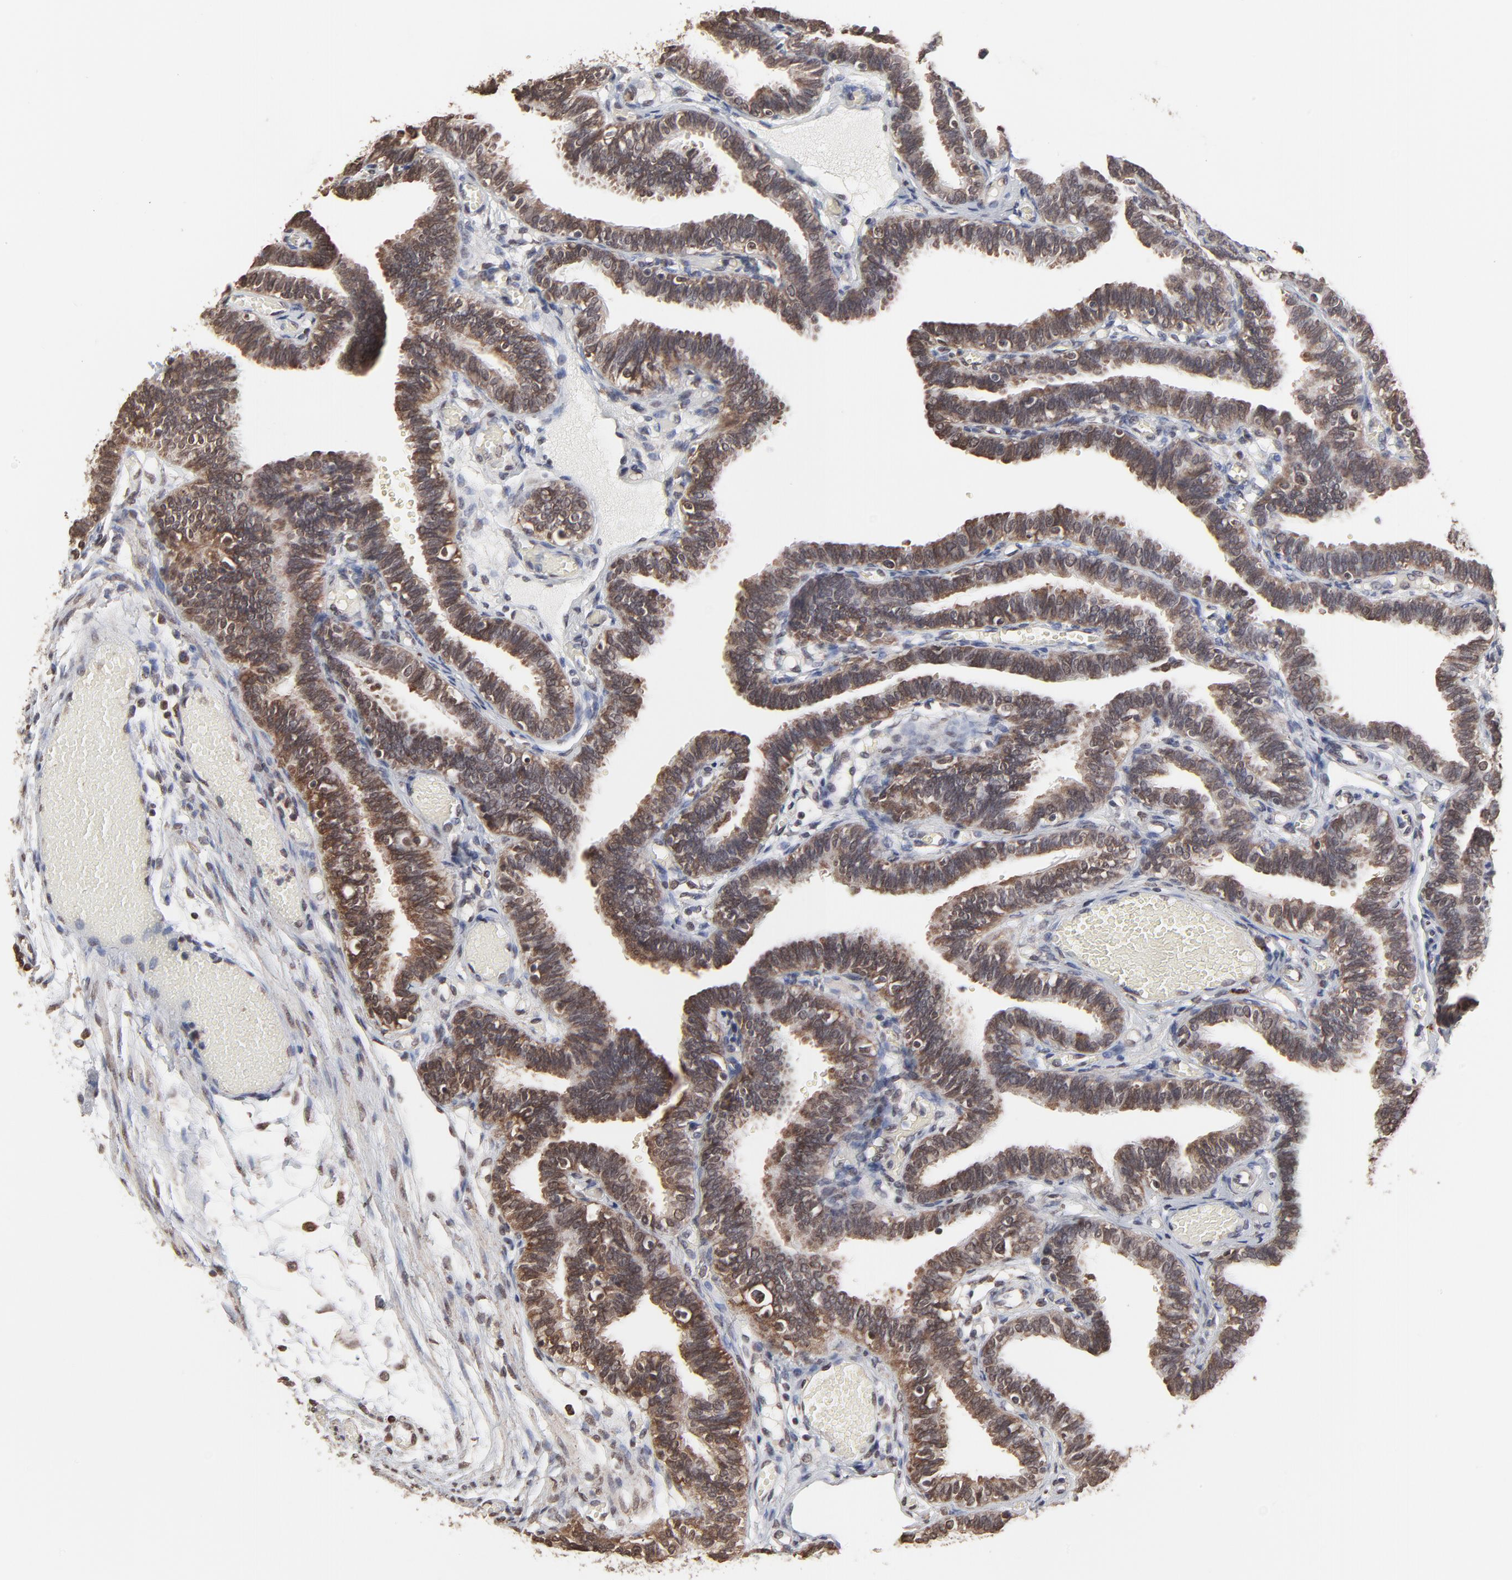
{"staining": {"intensity": "moderate", "quantity": ">75%", "location": "cytoplasmic/membranous"}, "tissue": "fallopian tube", "cell_type": "Glandular cells", "image_type": "normal", "snomed": [{"axis": "morphology", "description": "Normal tissue, NOS"}, {"axis": "topography", "description": "Fallopian tube"}], "caption": "Immunohistochemistry staining of unremarkable fallopian tube, which reveals medium levels of moderate cytoplasmic/membranous staining in approximately >75% of glandular cells indicating moderate cytoplasmic/membranous protein staining. The staining was performed using DAB (brown) for protein detection and nuclei were counterstained in hematoxylin (blue).", "gene": "CHM", "patient": {"sex": "female", "age": 29}}